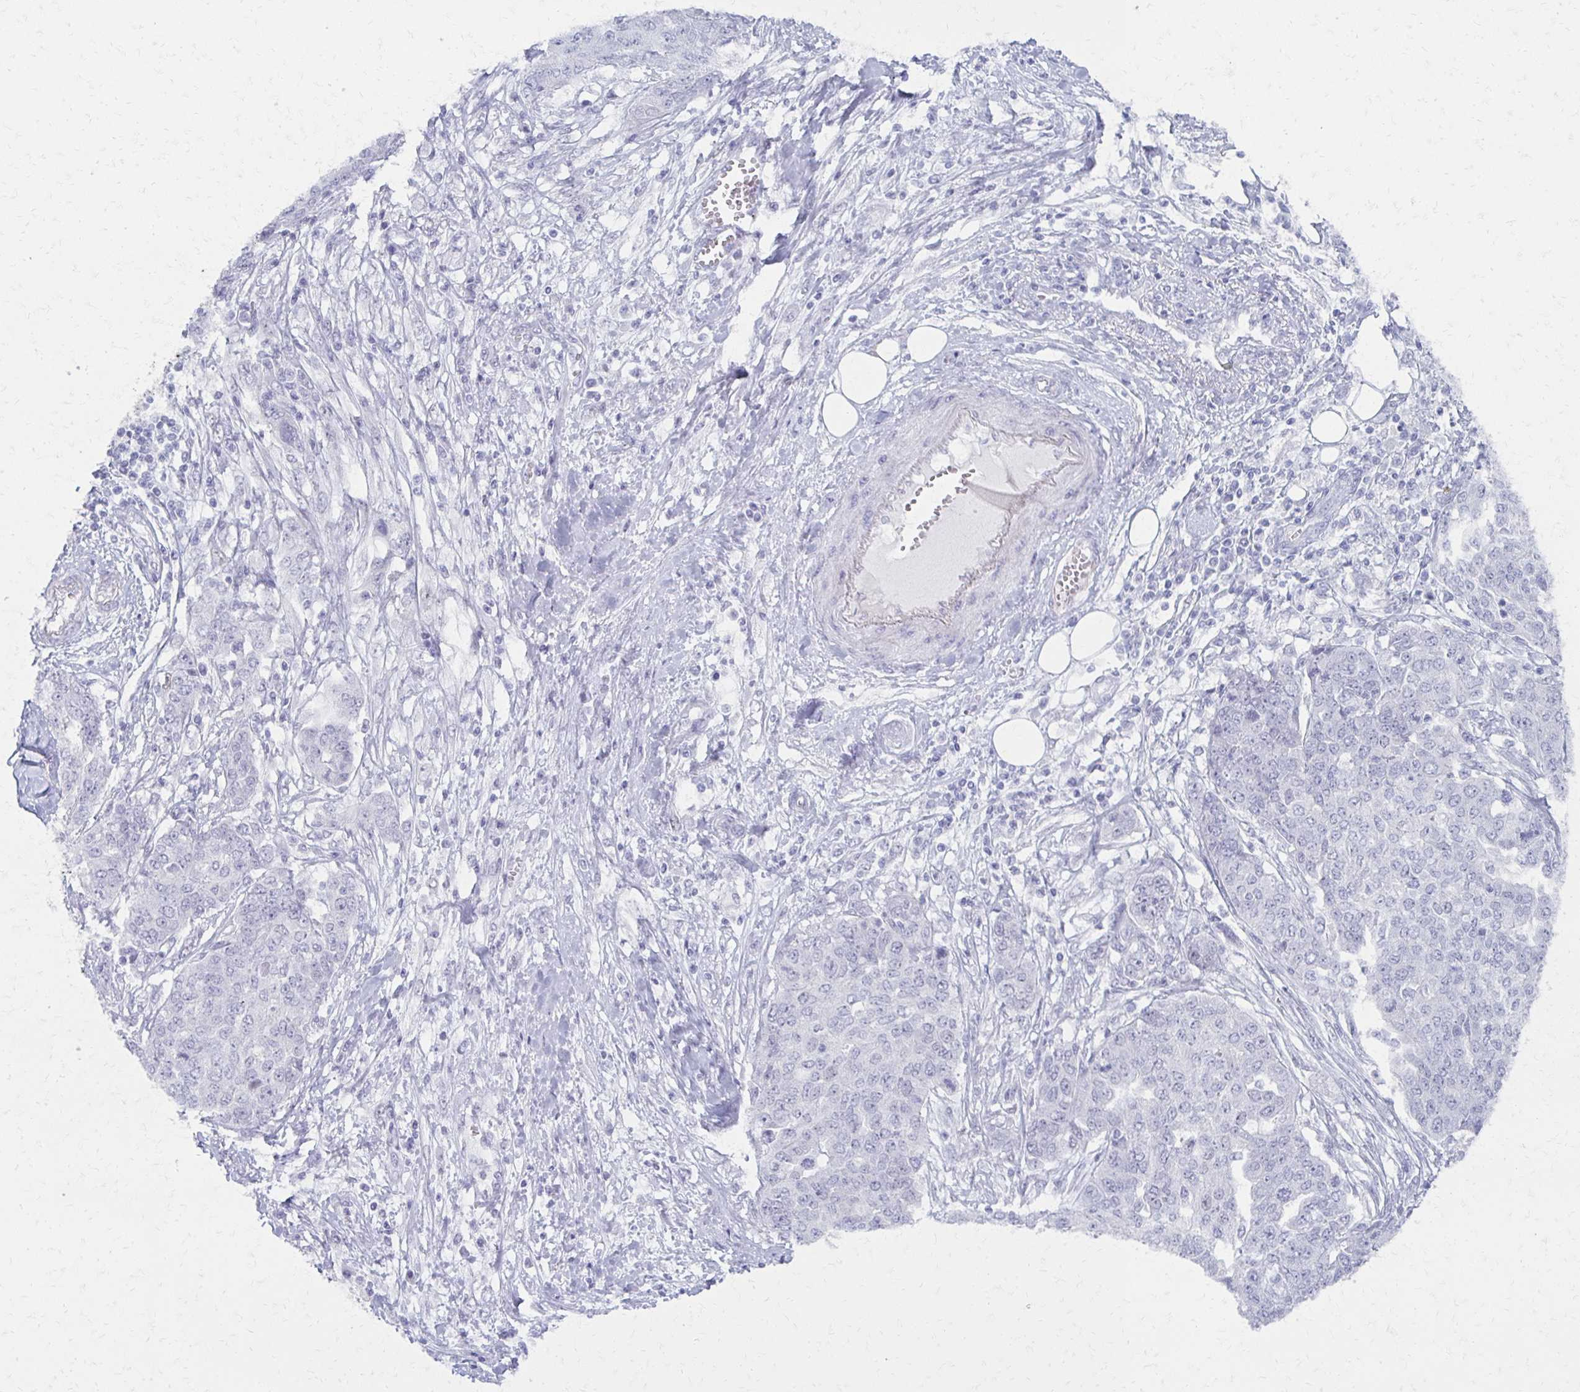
{"staining": {"intensity": "negative", "quantity": "none", "location": "none"}, "tissue": "ovarian cancer", "cell_type": "Tumor cells", "image_type": "cancer", "snomed": [{"axis": "morphology", "description": "Cystadenocarcinoma, serous, NOS"}, {"axis": "topography", "description": "Soft tissue"}, {"axis": "topography", "description": "Ovary"}], "caption": "IHC image of human ovarian cancer (serous cystadenocarcinoma) stained for a protein (brown), which reveals no staining in tumor cells.", "gene": "MORC4", "patient": {"sex": "female", "age": 57}}